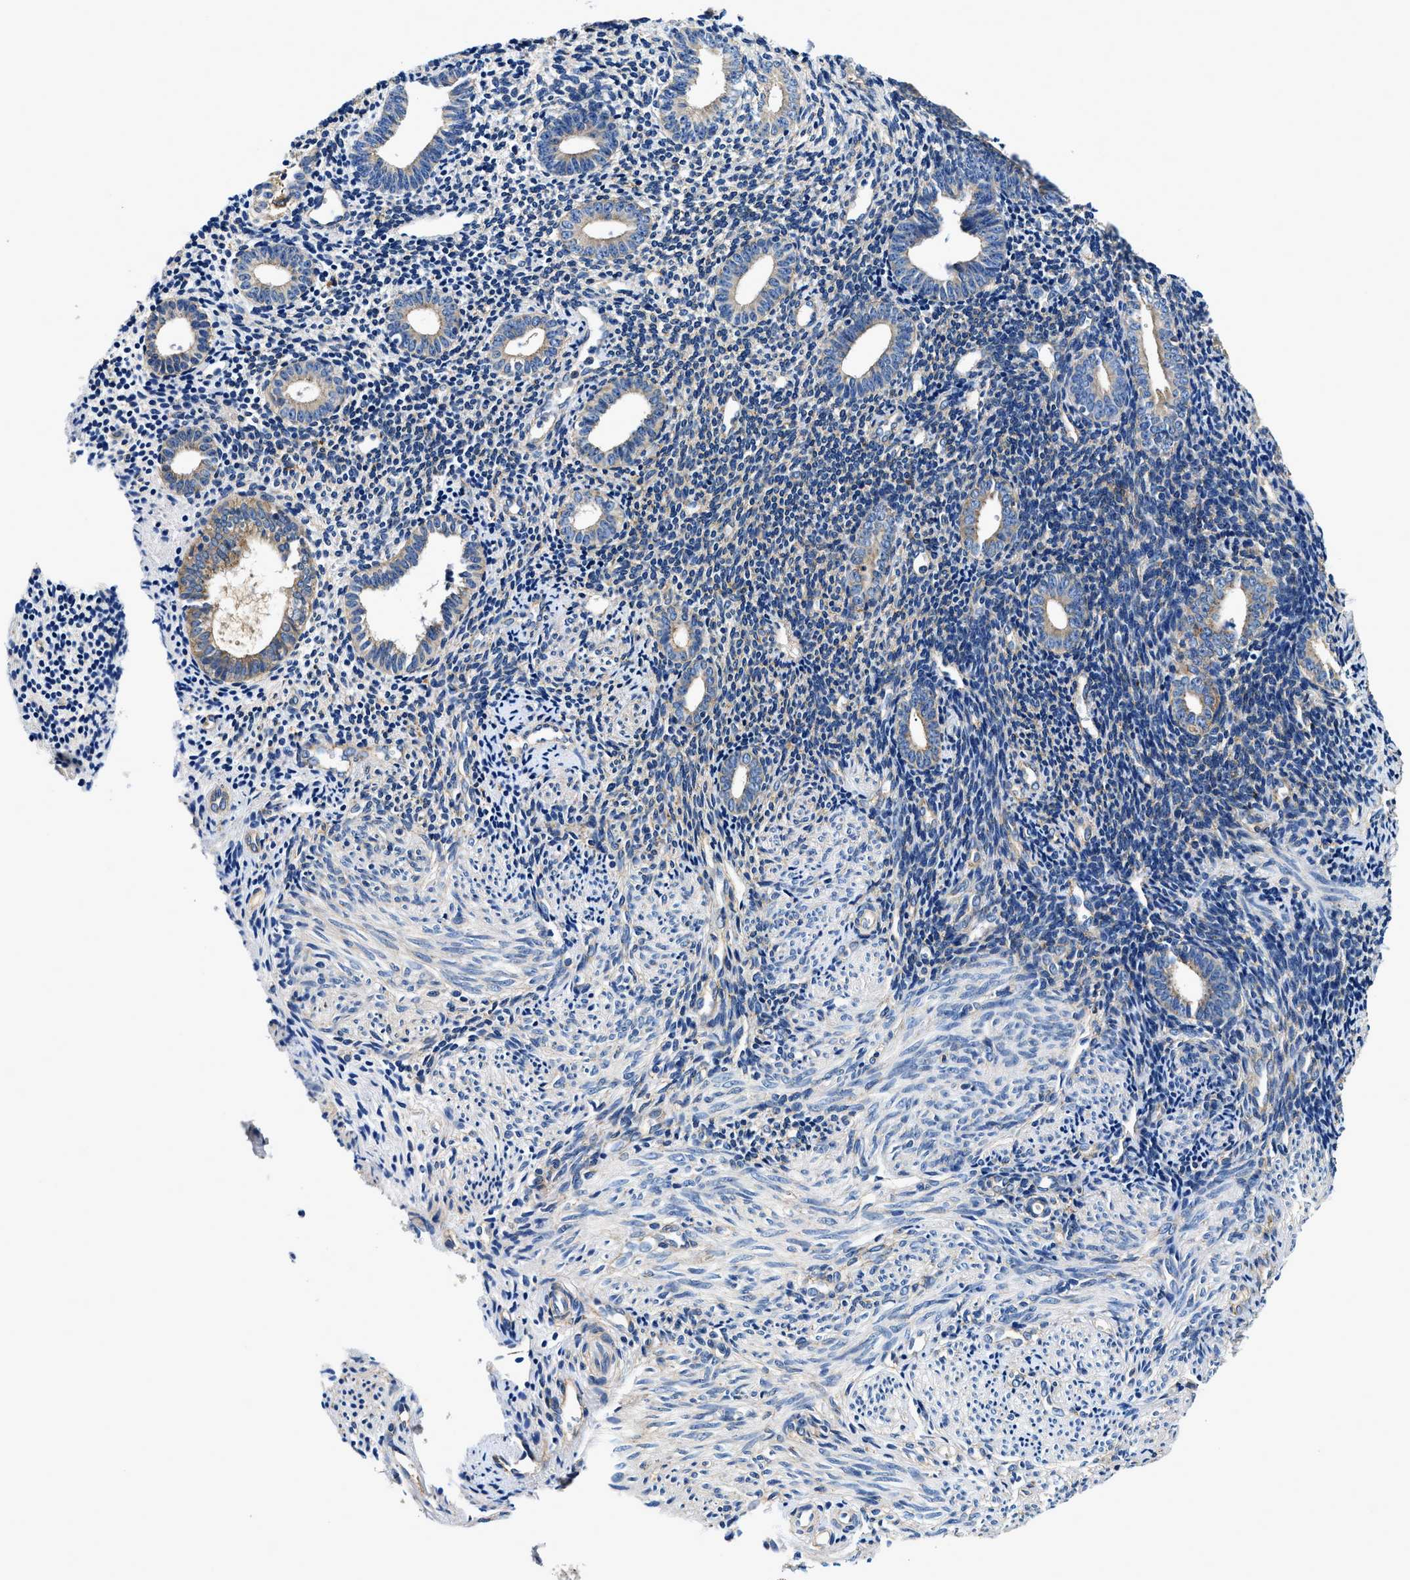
{"staining": {"intensity": "negative", "quantity": "none", "location": "none"}, "tissue": "endometrium", "cell_type": "Cells in endometrial stroma", "image_type": "normal", "snomed": [{"axis": "morphology", "description": "Normal tissue, NOS"}, {"axis": "topography", "description": "Endometrium"}], "caption": "IHC of normal human endometrium displays no positivity in cells in endometrial stroma. The staining is performed using DAB (3,3'-diaminobenzidine) brown chromogen with nuclei counter-stained in using hematoxylin.", "gene": "ZFAND3", "patient": {"sex": "female", "age": 50}}